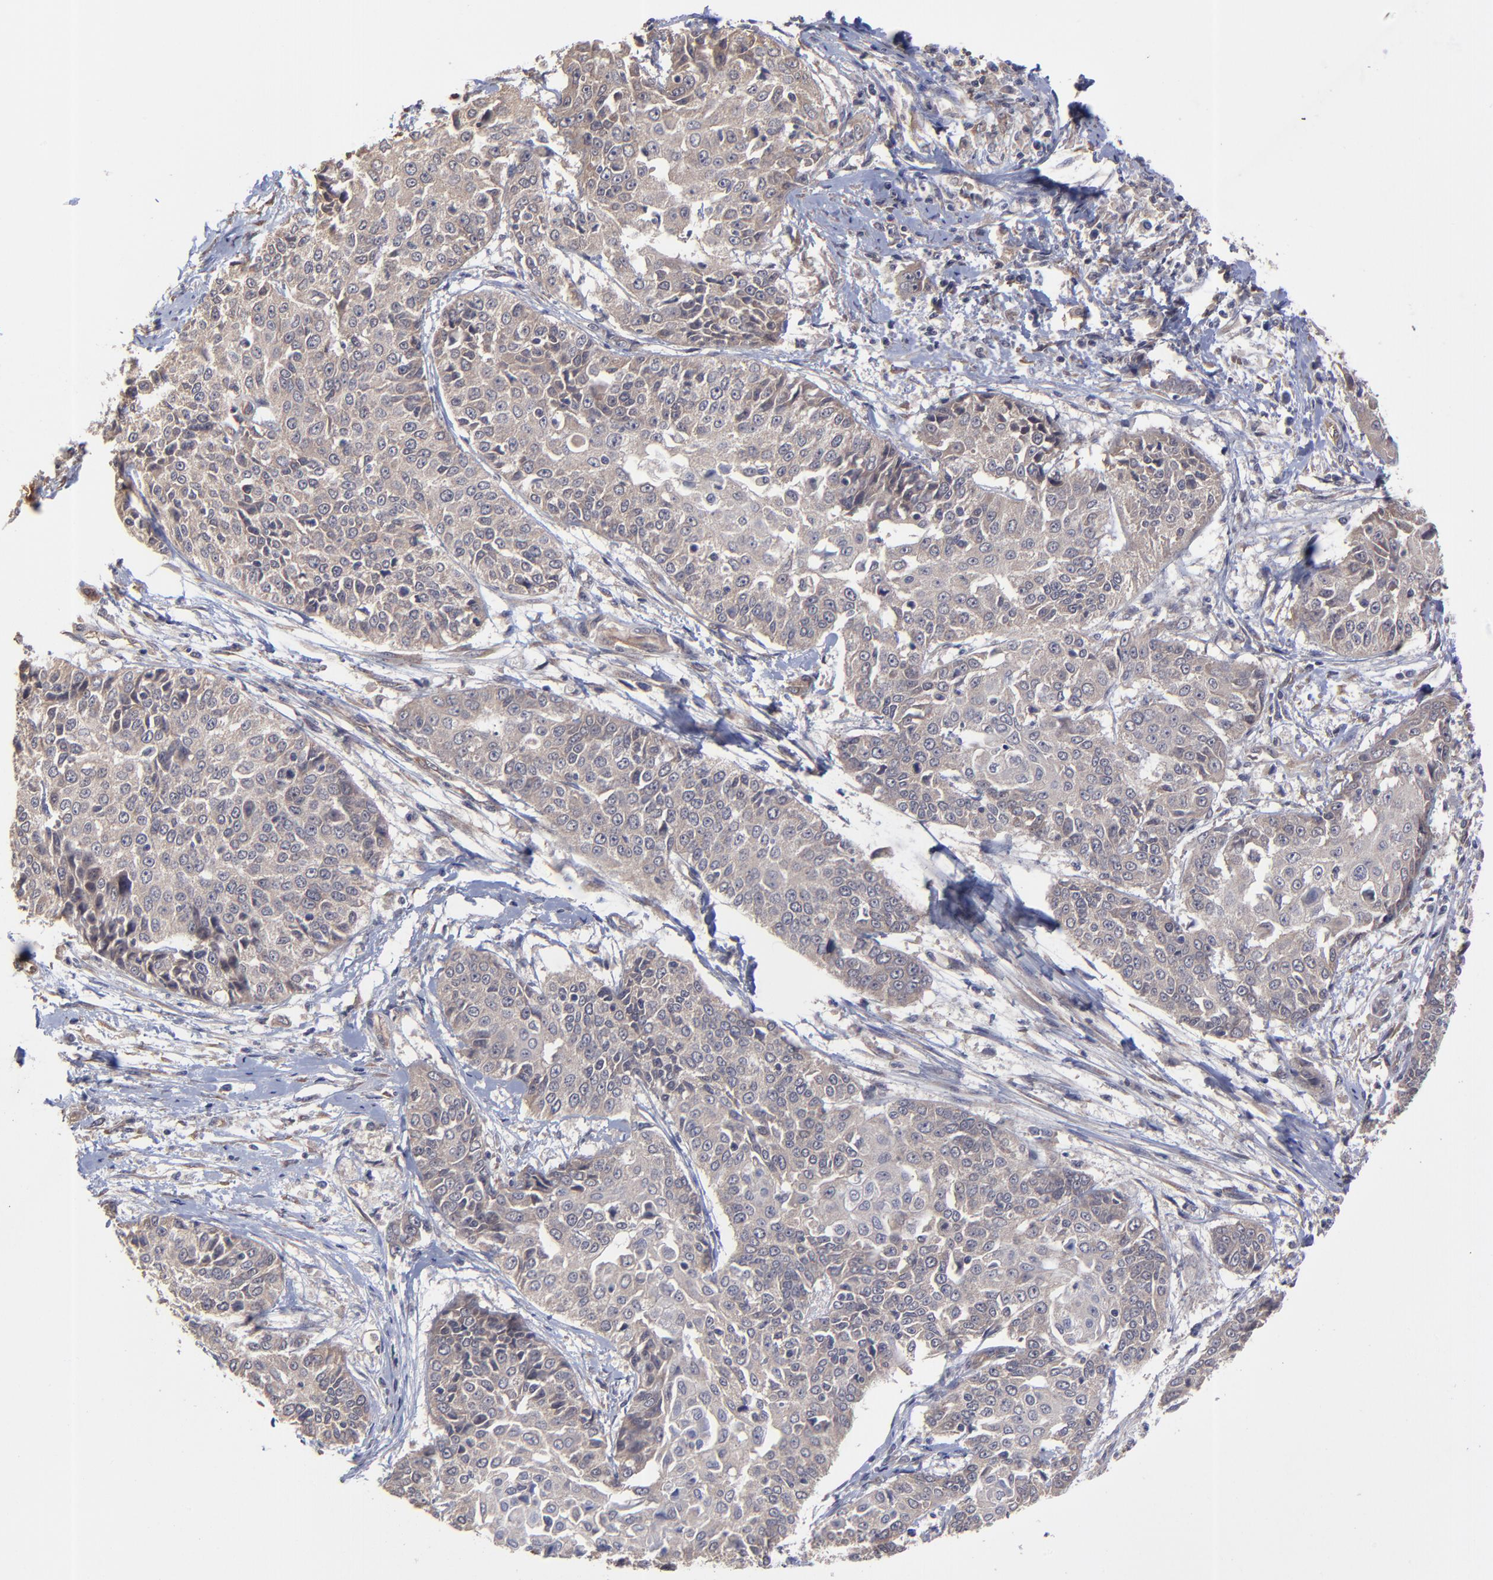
{"staining": {"intensity": "weak", "quantity": ">75%", "location": "cytoplasmic/membranous"}, "tissue": "cervical cancer", "cell_type": "Tumor cells", "image_type": "cancer", "snomed": [{"axis": "morphology", "description": "Squamous cell carcinoma, NOS"}, {"axis": "topography", "description": "Cervix"}], "caption": "Weak cytoplasmic/membranous protein positivity is present in about >75% of tumor cells in cervical cancer (squamous cell carcinoma).", "gene": "ZNF780B", "patient": {"sex": "female", "age": 64}}